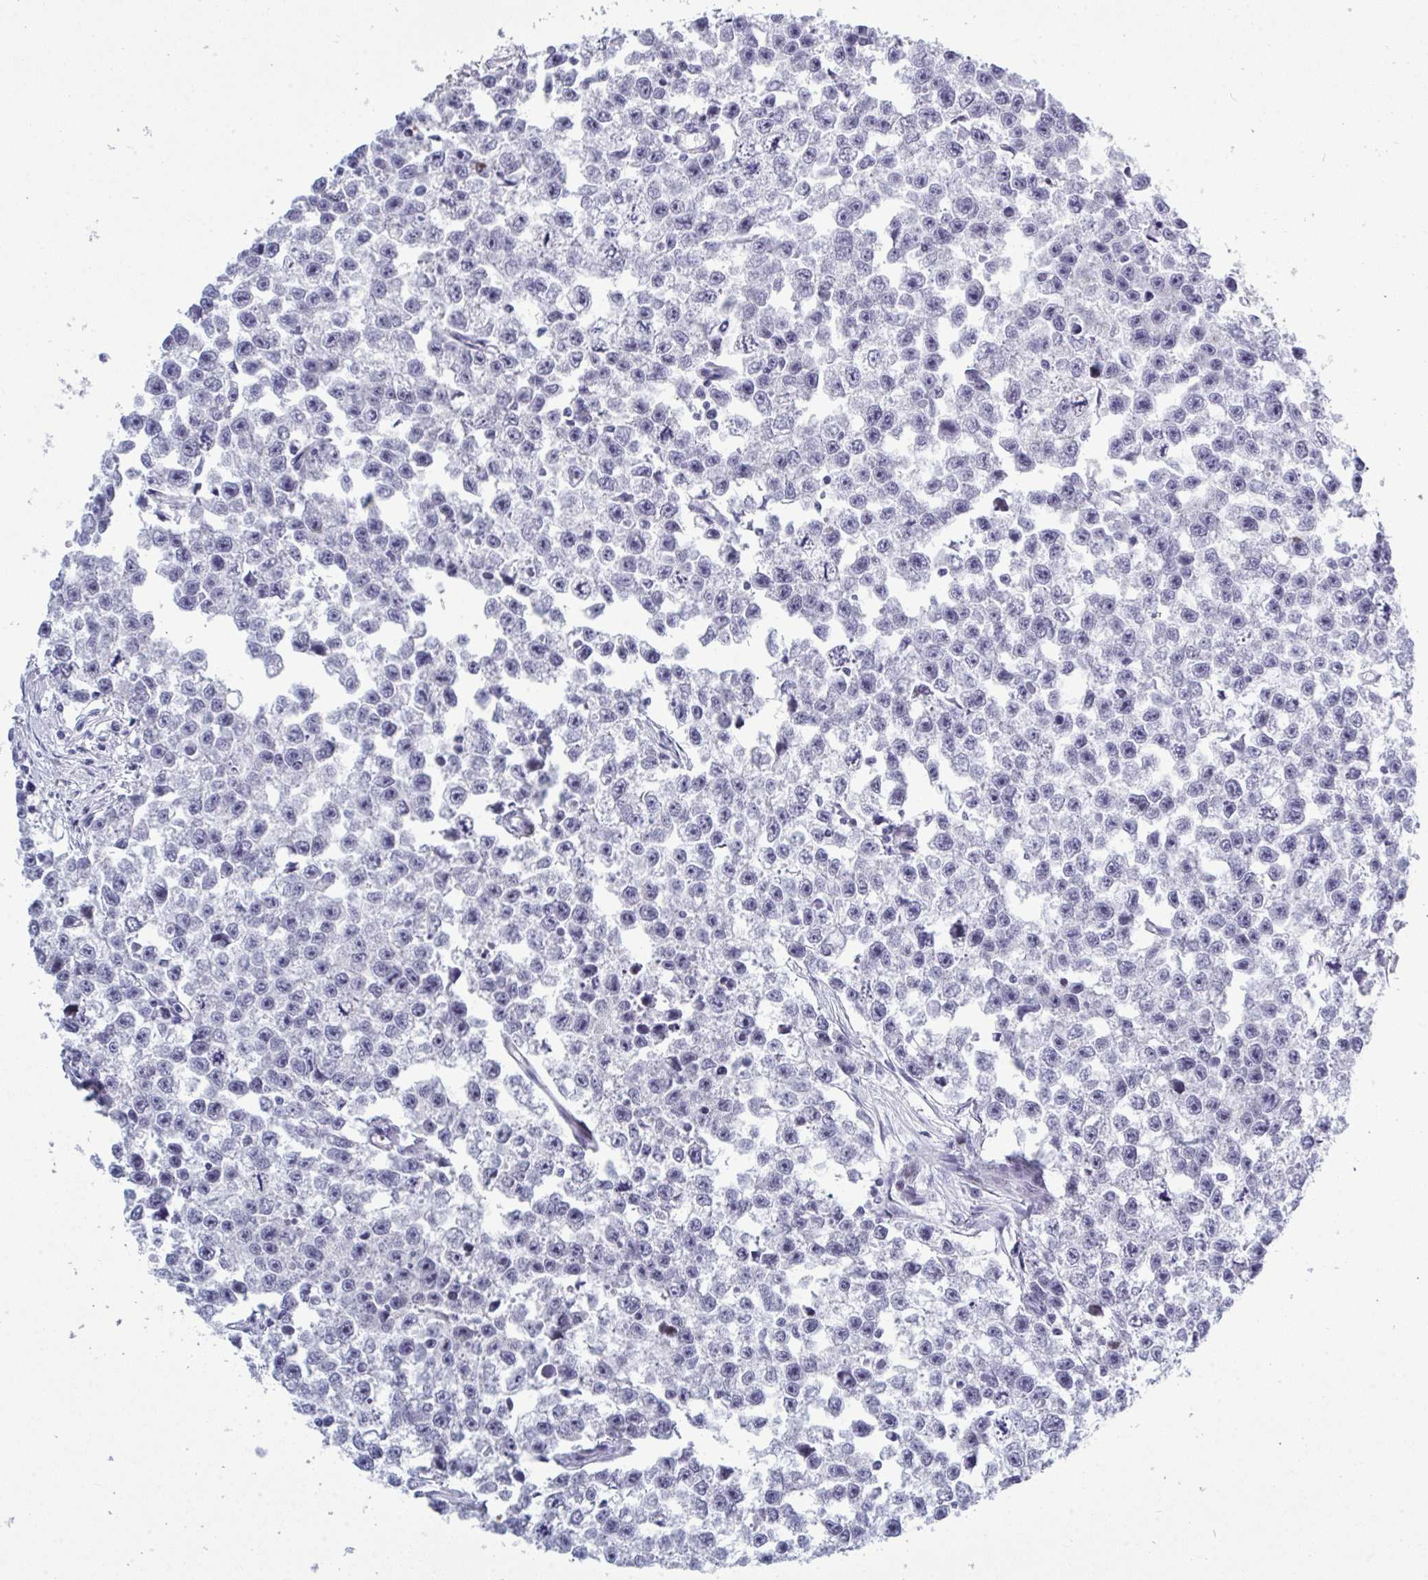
{"staining": {"intensity": "negative", "quantity": "none", "location": "none"}, "tissue": "testis cancer", "cell_type": "Tumor cells", "image_type": "cancer", "snomed": [{"axis": "morphology", "description": "Seminoma, NOS"}, {"axis": "topography", "description": "Testis"}], "caption": "Tumor cells show no significant protein expression in testis cancer (seminoma).", "gene": "TAB1", "patient": {"sex": "male", "age": 26}}